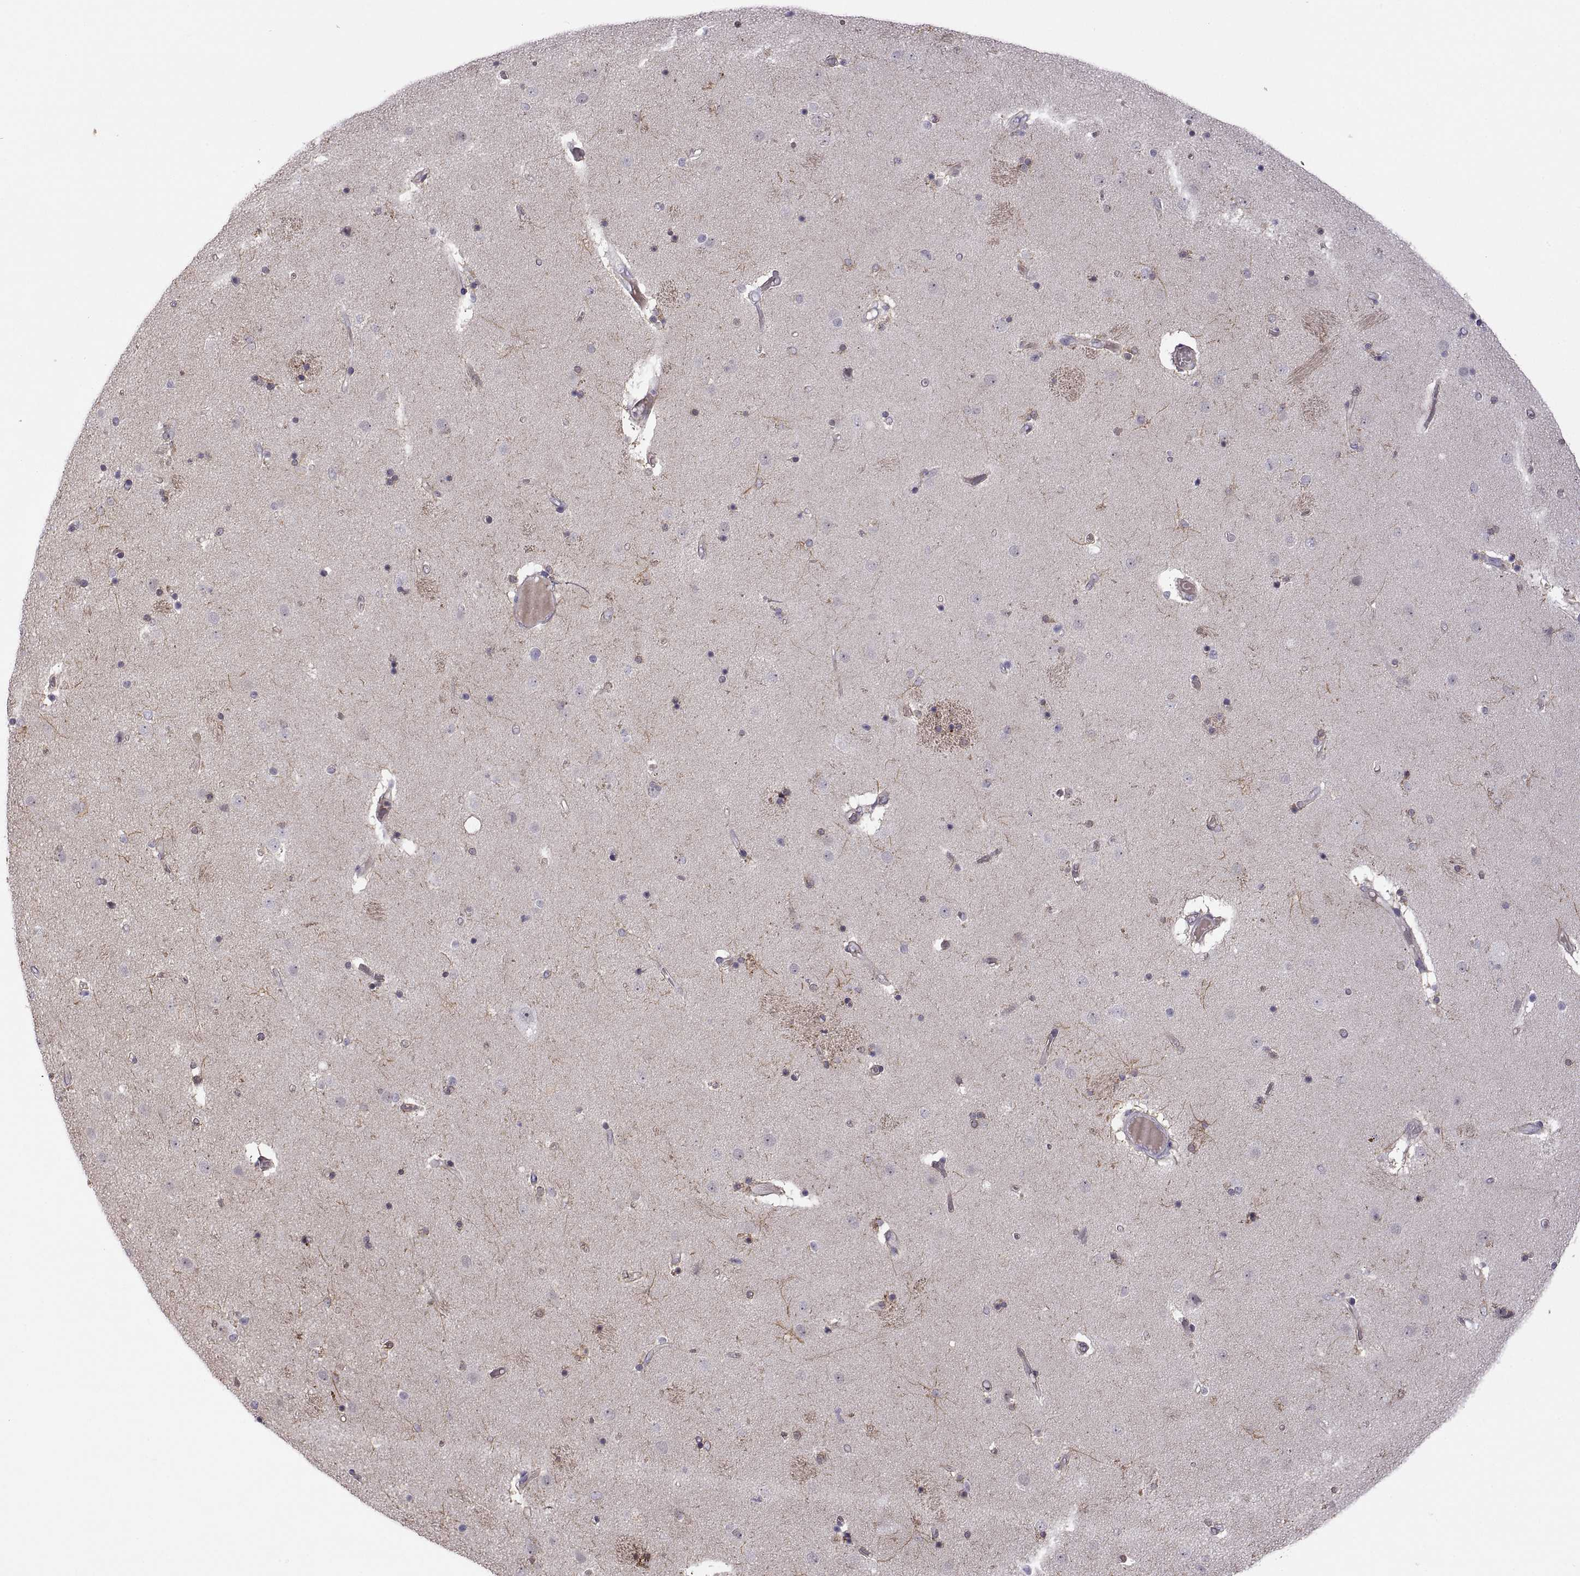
{"staining": {"intensity": "negative", "quantity": "none", "location": "none"}, "tissue": "caudate", "cell_type": "Glial cells", "image_type": "normal", "snomed": [{"axis": "morphology", "description": "Normal tissue, NOS"}, {"axis": "topography", "description": "Lateral ventricle wall"}], "caption": "This histopathology image is of unremarkable caudate stained with IHC to label a protein in brown with the nuclei are counter-stained blue. There is no positivity in glial cells. (IHC, brightfield microscopy, high magnification).", "gene": "MEIOC", "patient": {"sex": "female", "age": 71}}